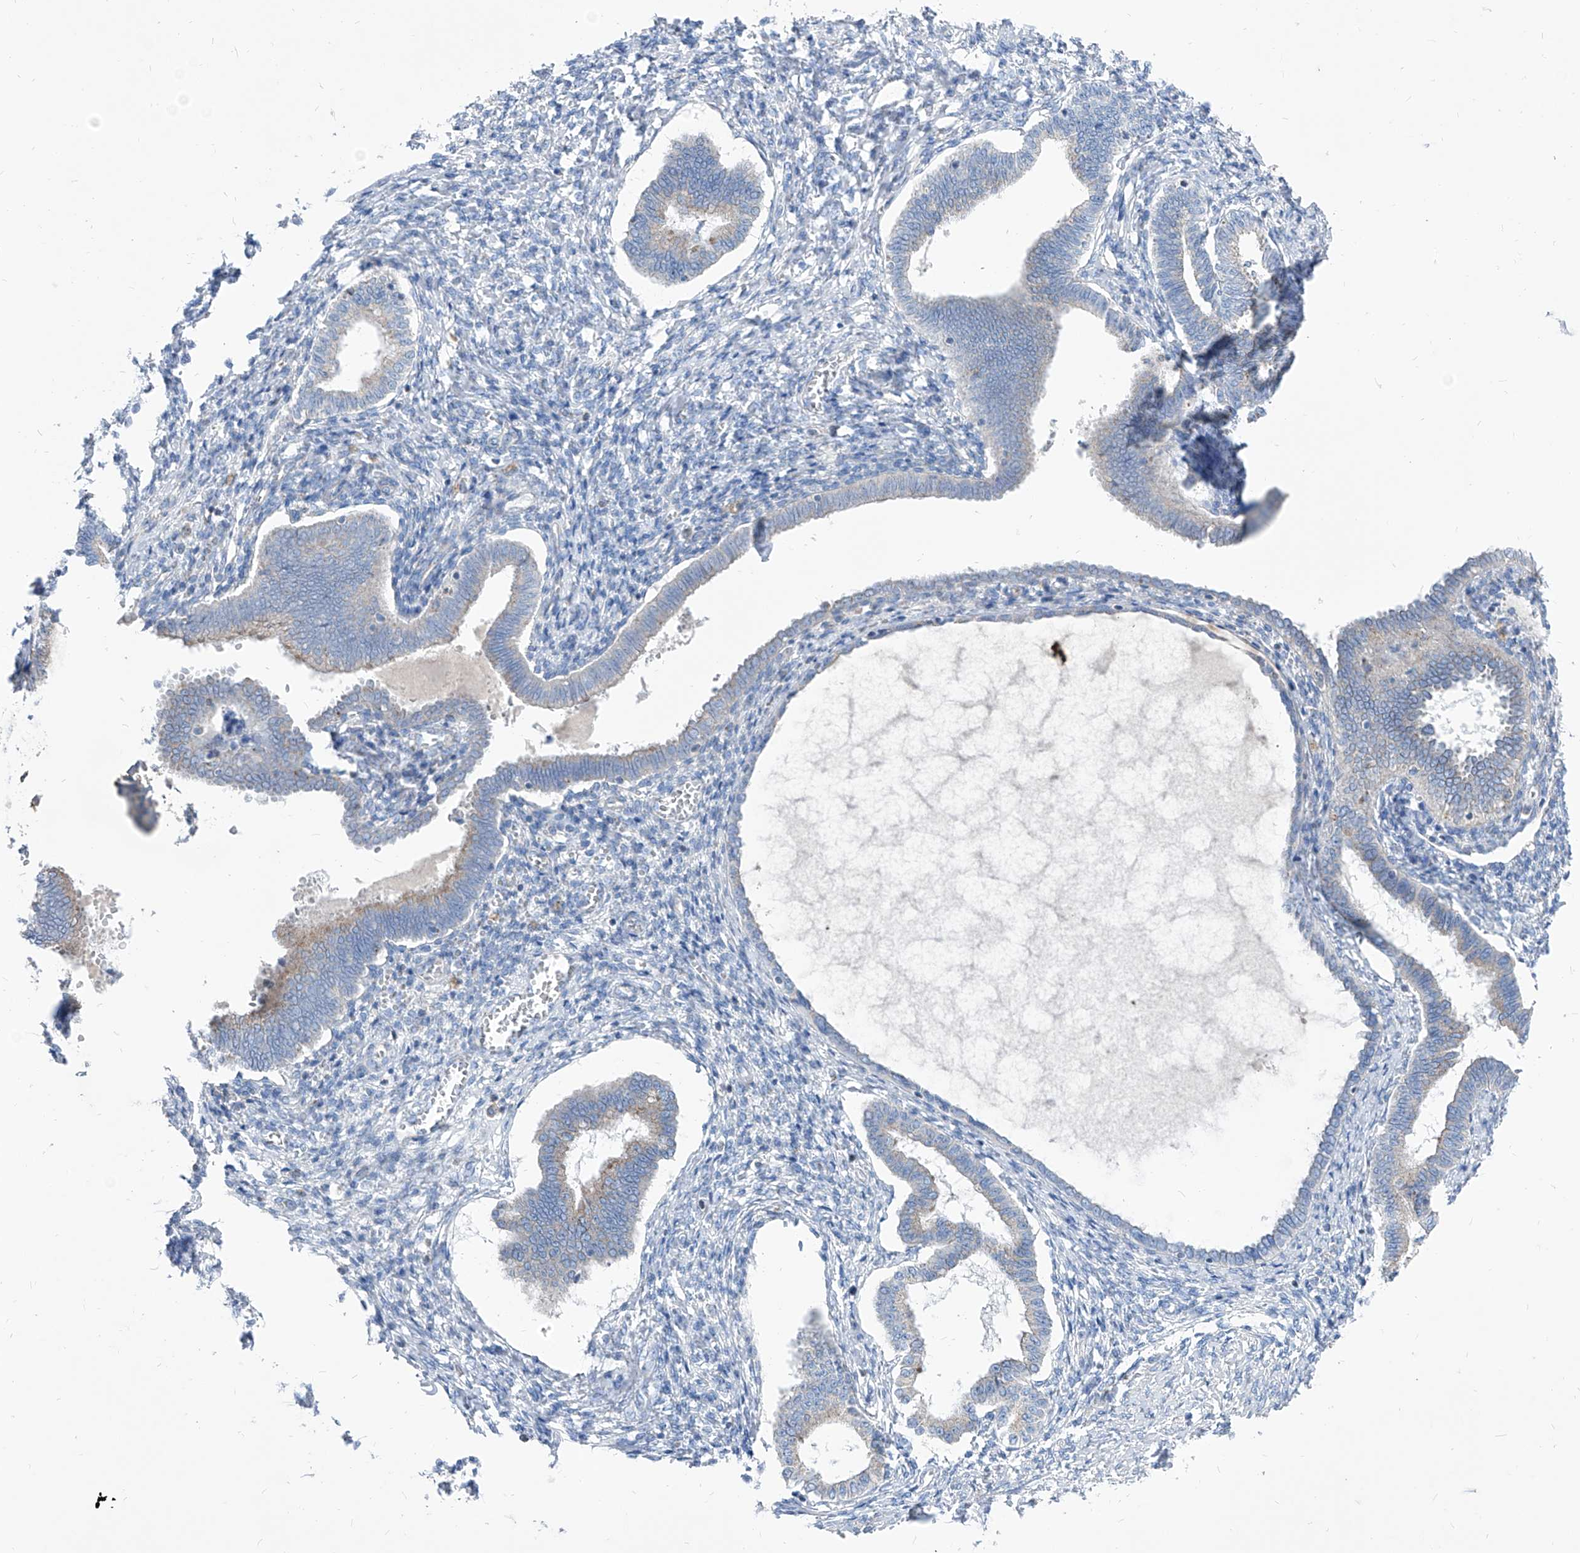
{"staining": {"intensity": "negative", "quantity": "none", "location": "none"}, "tissue": "endometrium", "cell_type": "Cells in endometrial stroma", "image_type": "normal", "snomed": [{"axis": "morphology", "description": "Normal tissue, NOS"}, {"axis": "topography", "description": "Endometrium"}], "caption": "IHC of benign human endometrium exhibits no positivity in cells in endometrial stroma.", "gene": "AGPS", "patient": {"sex": "female", "age": 77}}